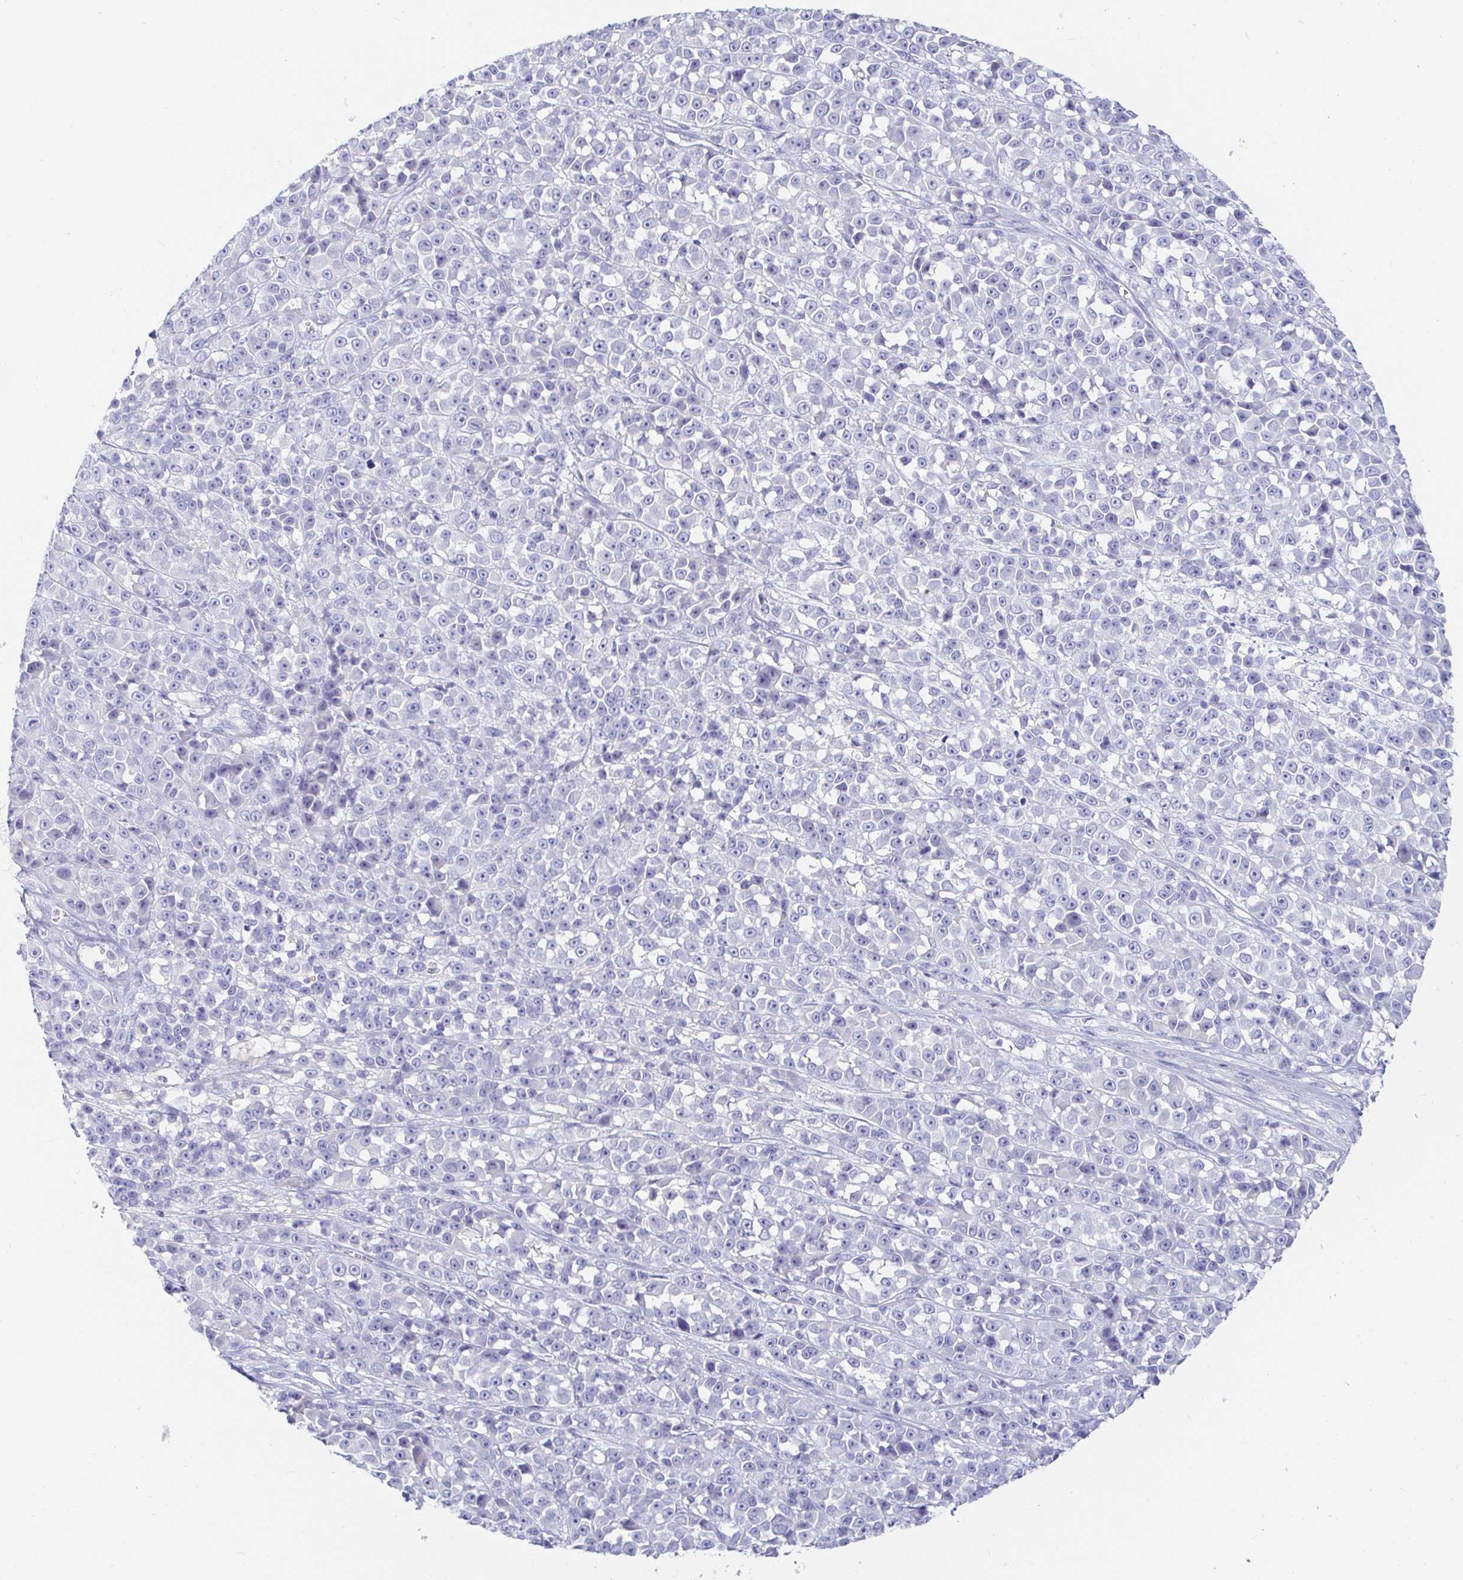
{"staining": {"intensity": "negative", "quantity": "none", "location": "none"}, "tissue": "melanoma", "cell_type": "Tumor cells", "image_type": "cancer", "snomed": [{"axis": "morphology", "description": "Malignant melanoma, NOS"}, {"axis": "topography", "description": "Skin"}, {"axis": "topography", "description": "Skin of back"}], "caption": "Immunohistochemistry of human malignant melanoma displays no expression in tumor cells.", "gene": "PDE6B", "patient": {"sex": "male", "age": 91}}